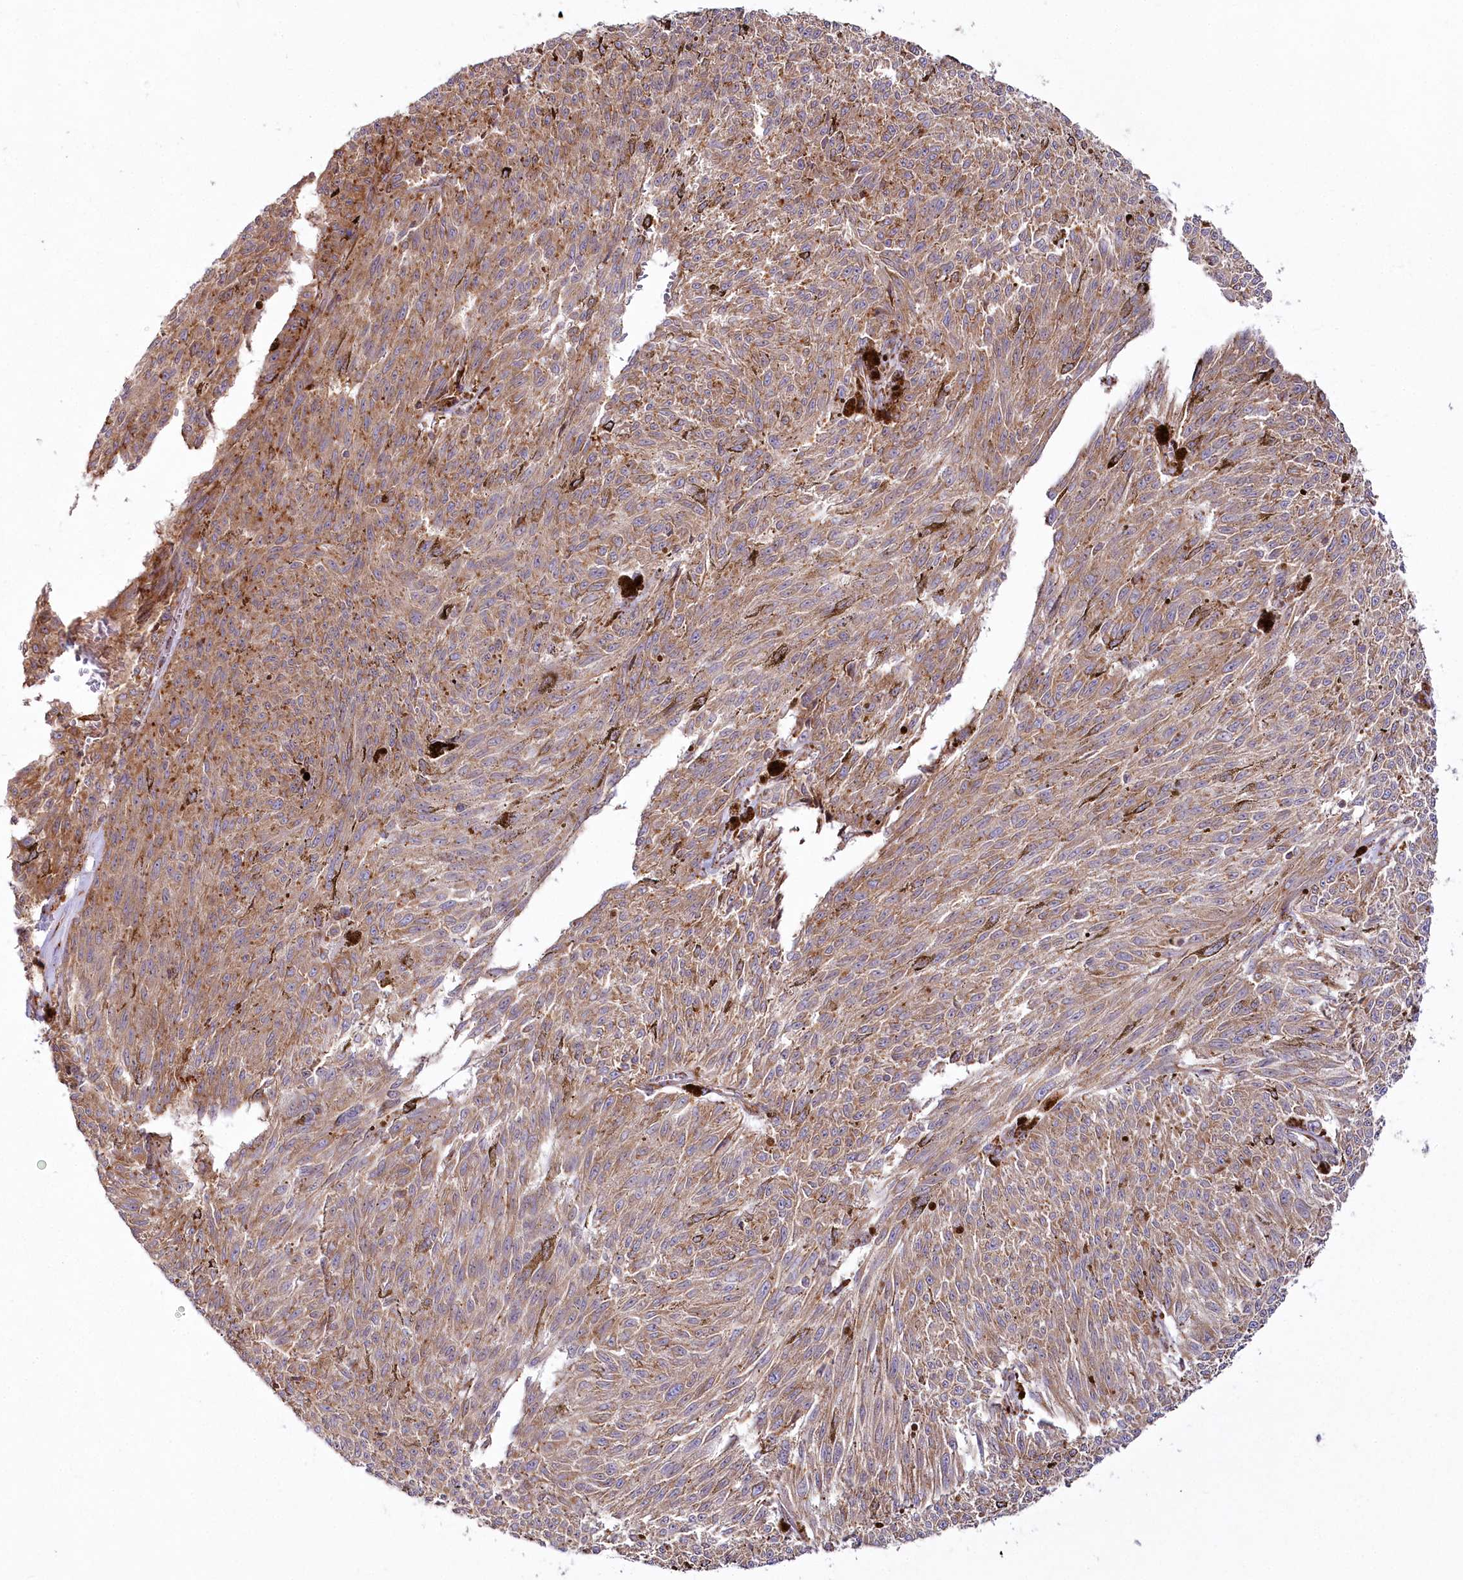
{"staining": {"intensity": "moderate", "quantity": ">75%", "location": "cytoplasmic/membranous"}, "tissue": "melanoma", "cell_type": "Tumor cells", "image_type": "cancer", "snomed": [{"axis": "morphology", "description": "Malignant melanoma, NOS"}, {"axis": "topography", "description": "Skin"}], "caption": "Approximately >75% of tumor cells in human malignant melanoma display moderate cytoplasmic/membranous protein expression as visualized by brown immunohistochemical staining.", "gene": "POGLUT1", "patient": {"sex": "female", "age": 72}}